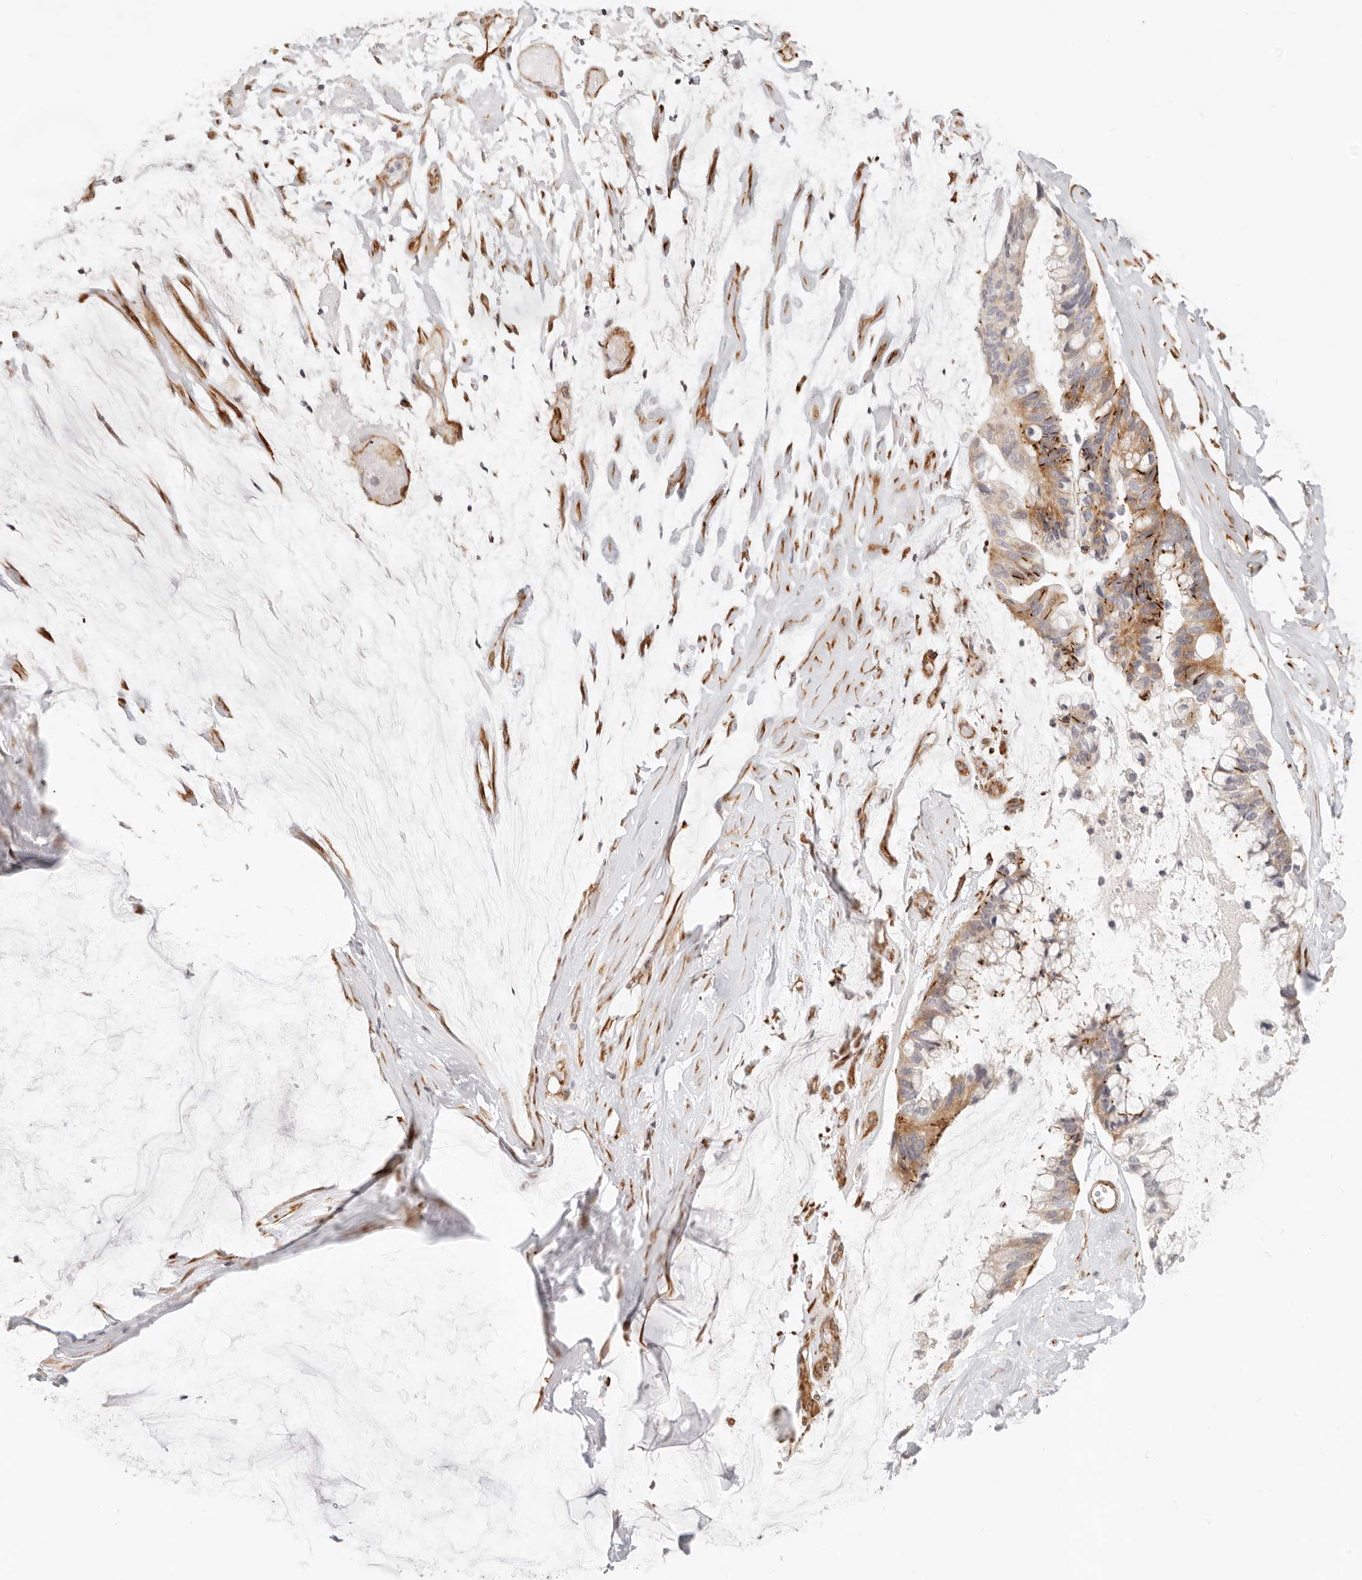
{"staining": {"intensity": "moderate", "quantity": ">75%", "location": "cytoplasmic/membranous,nuclear"}, "tissue": "ovarian cancer", "cell_type": "Tumor cells", "image_type": "cancer", "snomed": [{"axis": "morphology", "description": "Cystadenocarcinoma, mucinous, NOS"}, {"axis": "topography", "description": "Ovary"}], "caption": "Ovarian mucinous cystadenocarcinoma stained for a protein shows moderate cytoplasmic/membranous and nuclear positivity in tumor cells.", "gene": "SASS6", "patient": {"sex": "female", "age": 39}}